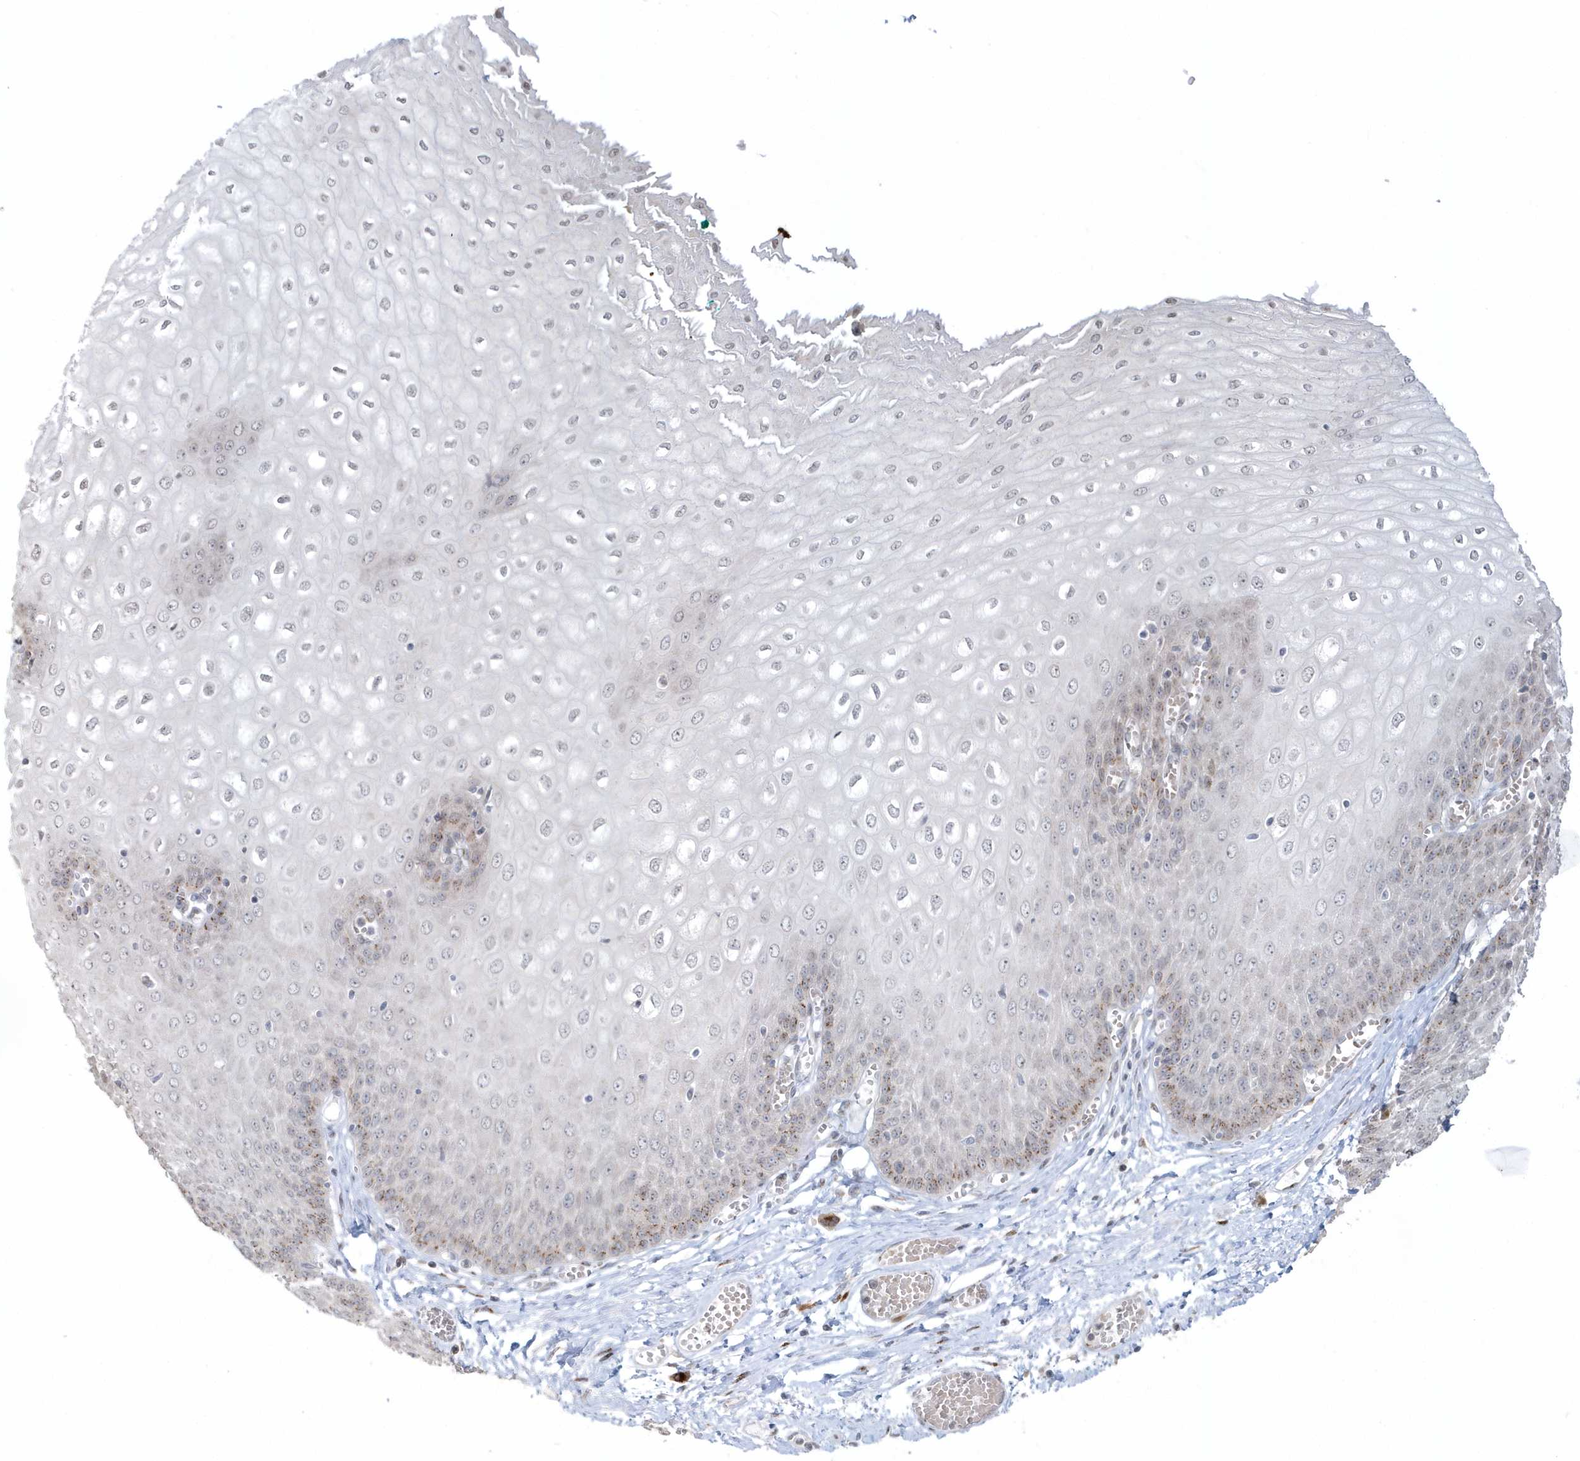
{"staining": {"intensity": "moderate", "quantity": "<25%", "location": "cytoplasmic/membranous"}, "tissue": "esophagus", "cell_type": "Squamous epithelial cells", "image_type": "normal", "snomed": [{"axis": "morphology", "description": "Normal tissue, NOS"}, {"axis": "topography", "description": "Esophagus"}], "caption": "Protein staining of normal esophagus displays moderate cytoplasmic/membranous expression in about <25% of squamous epithelial cells. (Stains: DAB in brown, nuclei in blue, Microscopy: brightfield microscopy at high magnification).", "gene": "DHFR", "patient": {"sex": "male", "age": 60}}